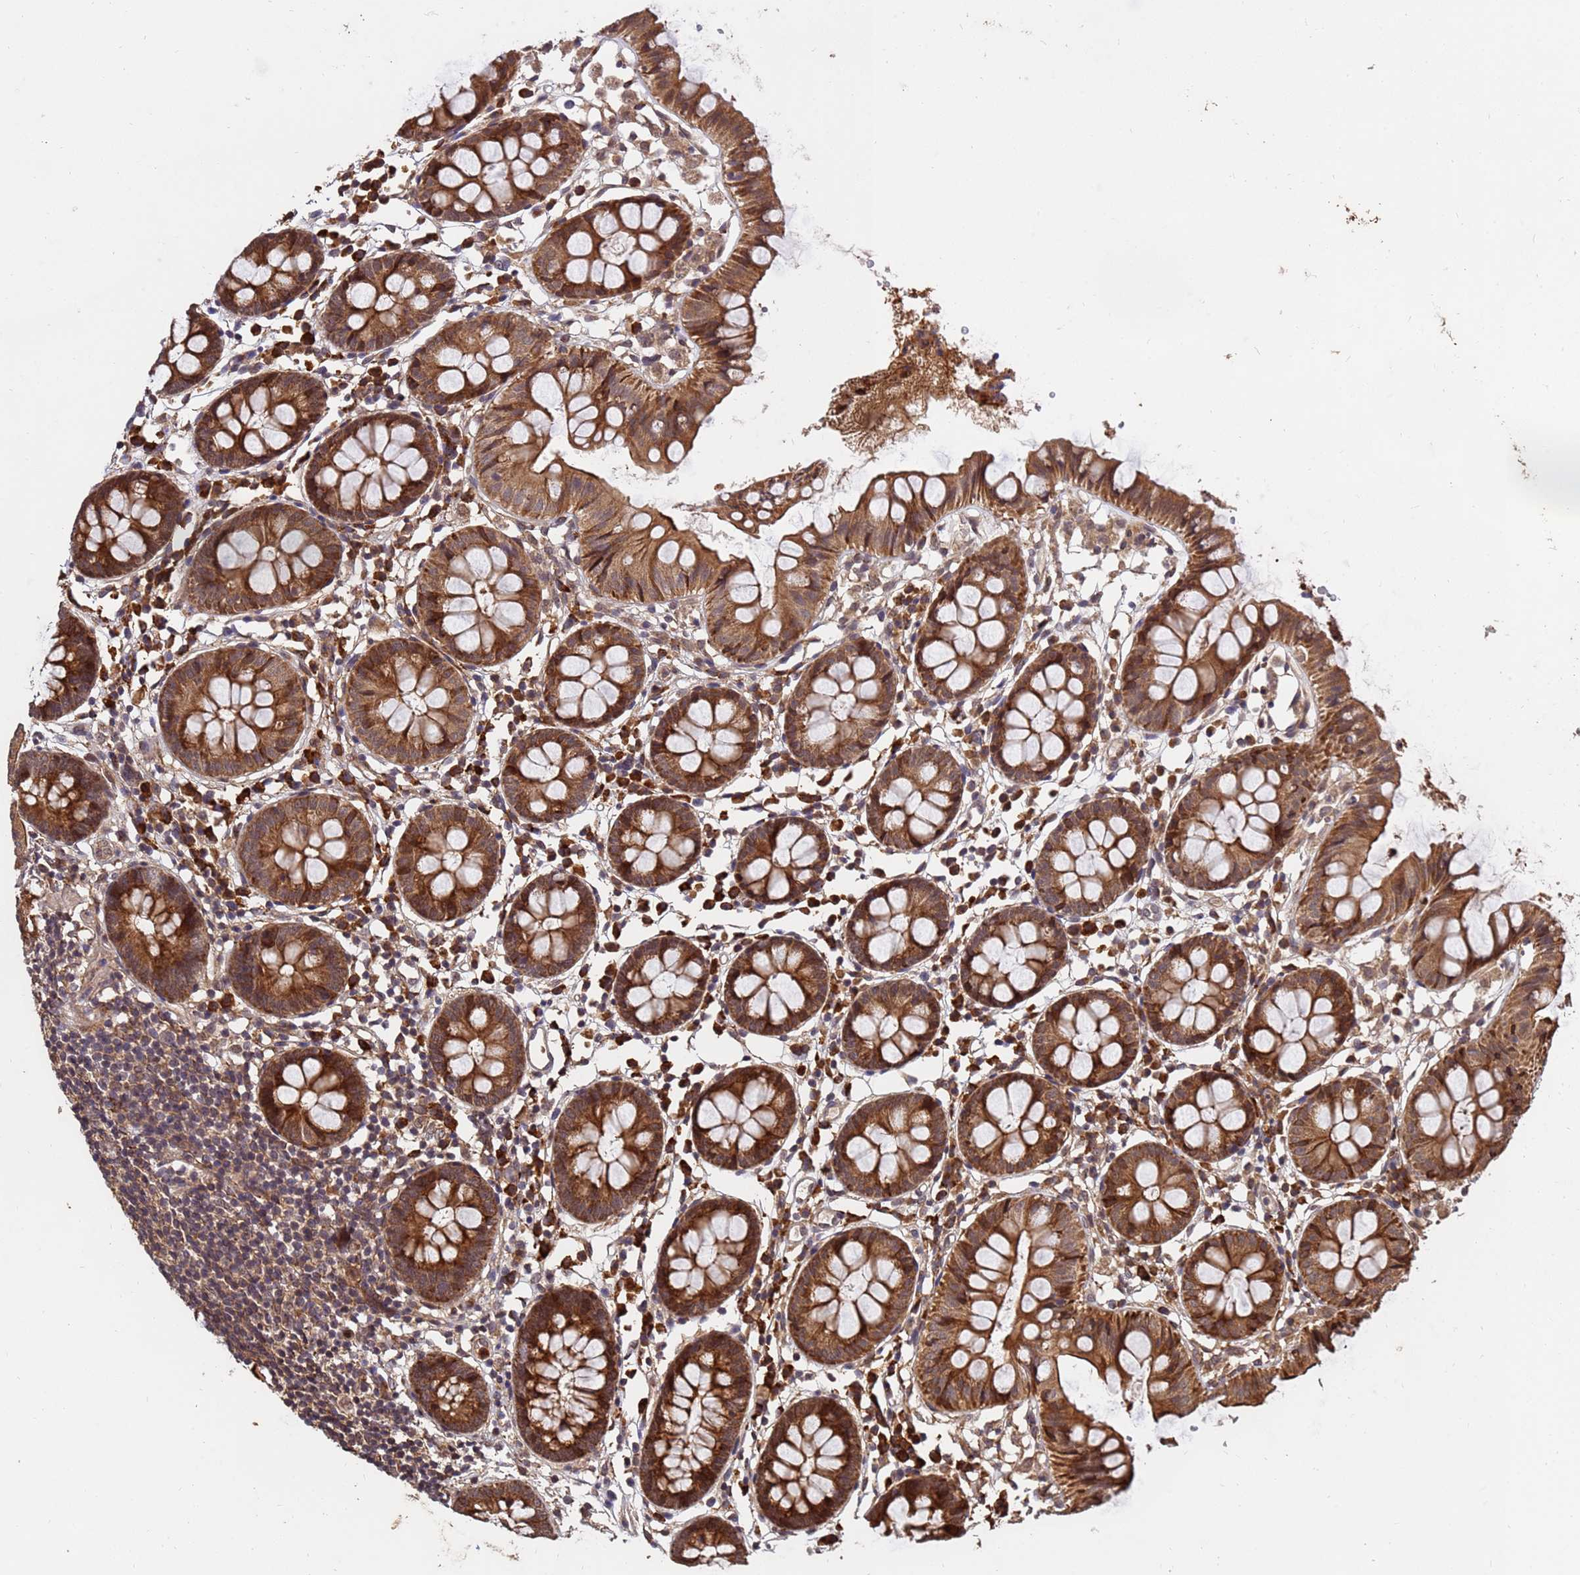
{"staining": {"intensity": "moderate", "quantity": ">75%", "location": "cytoplasmic/membranous"}, "tissue": "colon", "cell_type": "Endothelial cells", "image_type": "normal", "snomed": [{"axis": "morphology", "description": "Normal tissue, NOS"}, {"axis": "topography", "description": "Colon"}], "caption": "Protein staining of normal colon exhibits moderate cytoplasmic/membranous staining in approximately >75% of endothelial cells.", "gene": "ZNF619", "patient": {"sex": "female", "age": 84}}